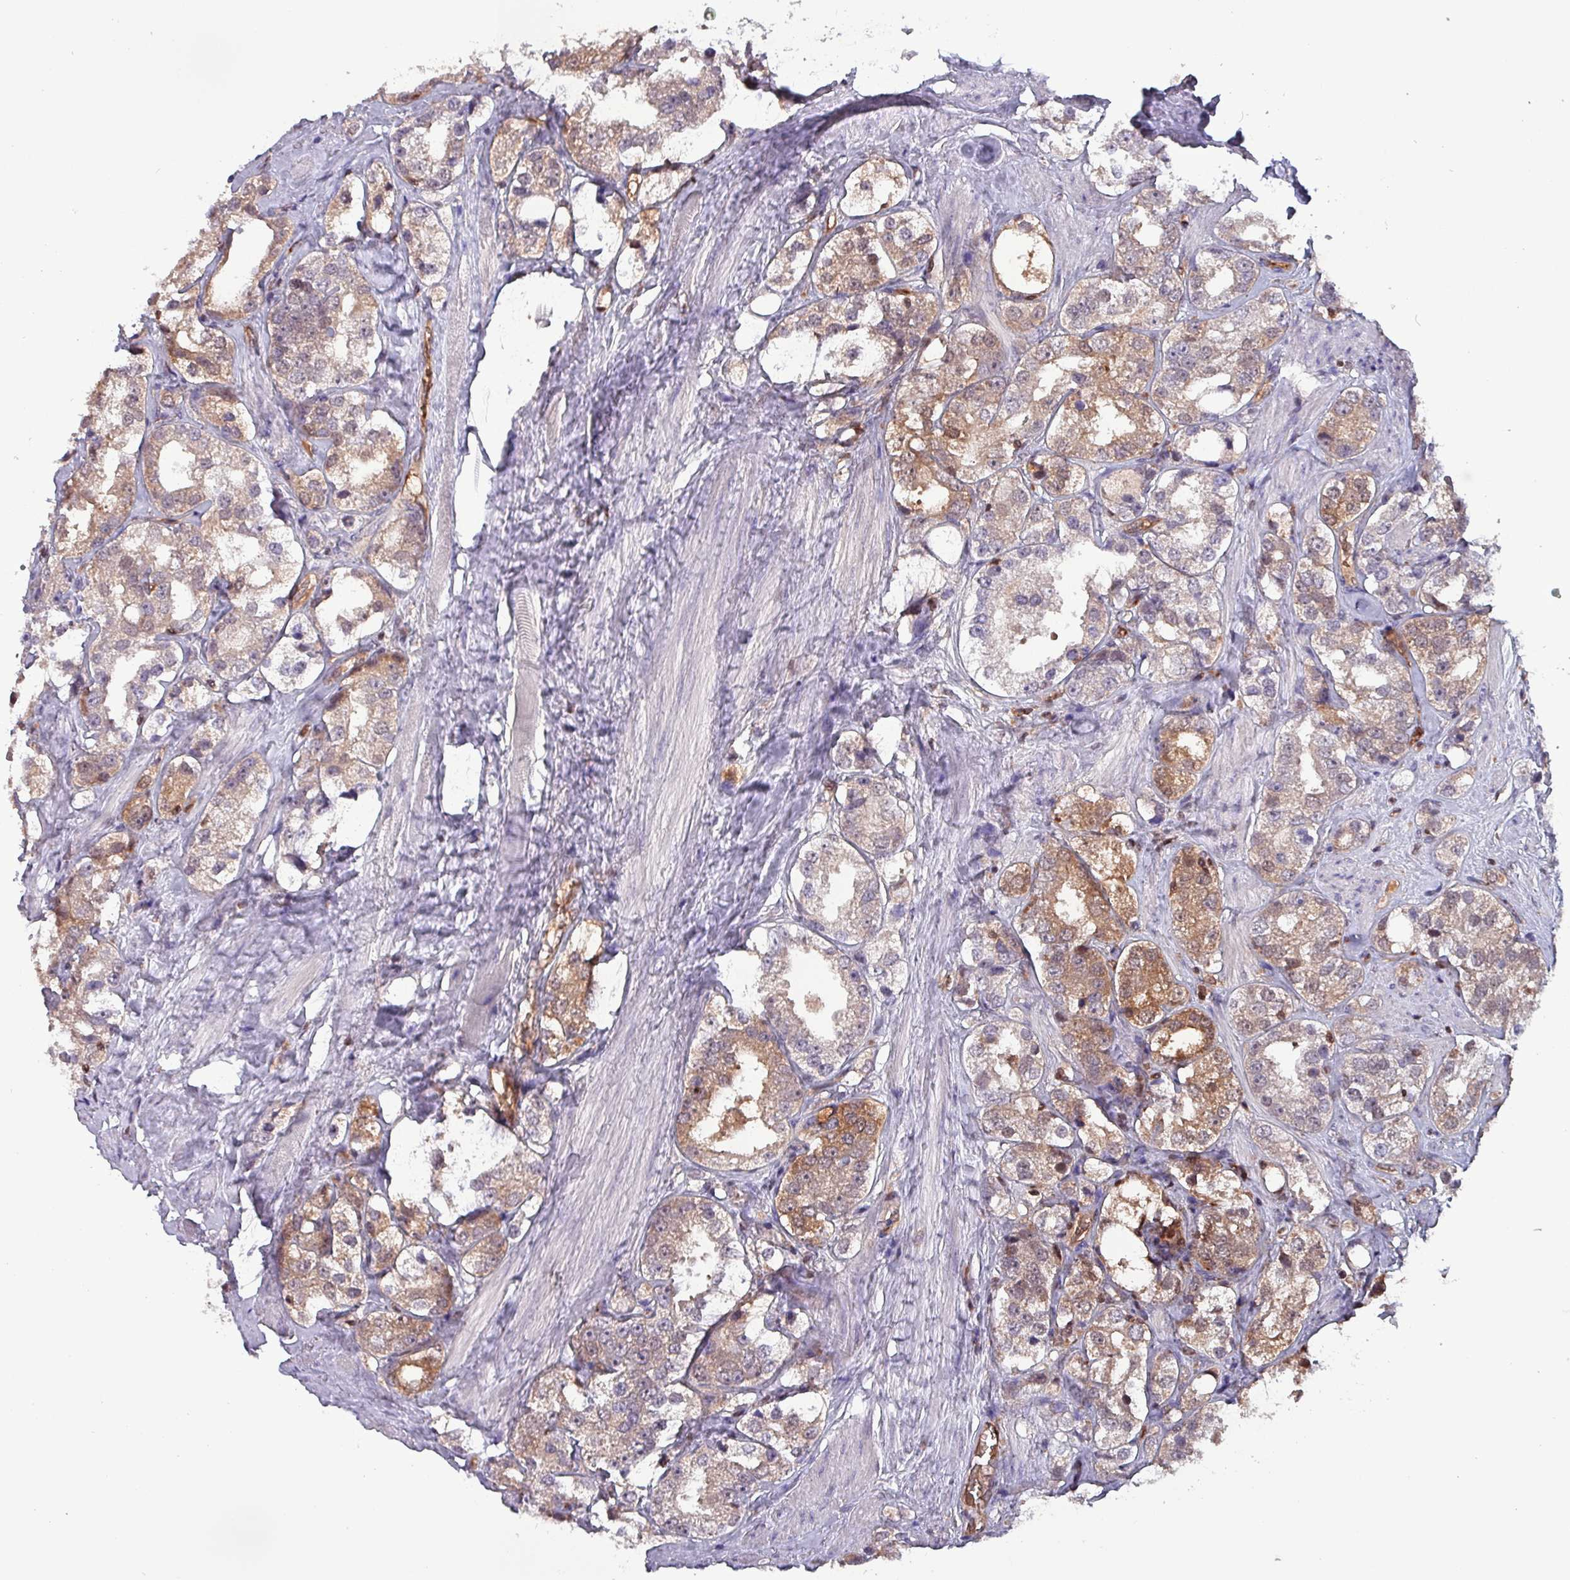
{"staining": {"intensity": "moderate", "quantity": "25%-75%", "location": "cytoplasmic/membranous"}, "tissue": "prostate cancer", "cell_type": "Tumor cells", "image_type": "cancer", "snomed": [{"axis": "morphology", "description": "Adenocarcinoma, NOS"}, {"axis": "topography", "description": "Prostate"}], "caption": "A high-resolution micrograph shows immunohistochemistry (IHC) staining of adenocarcinoma (prostate), which shows moderate cytoplasmic/membranous expression in approximately 25%-75% of tumor cells.", "gene": "PSMB8", "patient": {"sex": "male", "age": 79}}